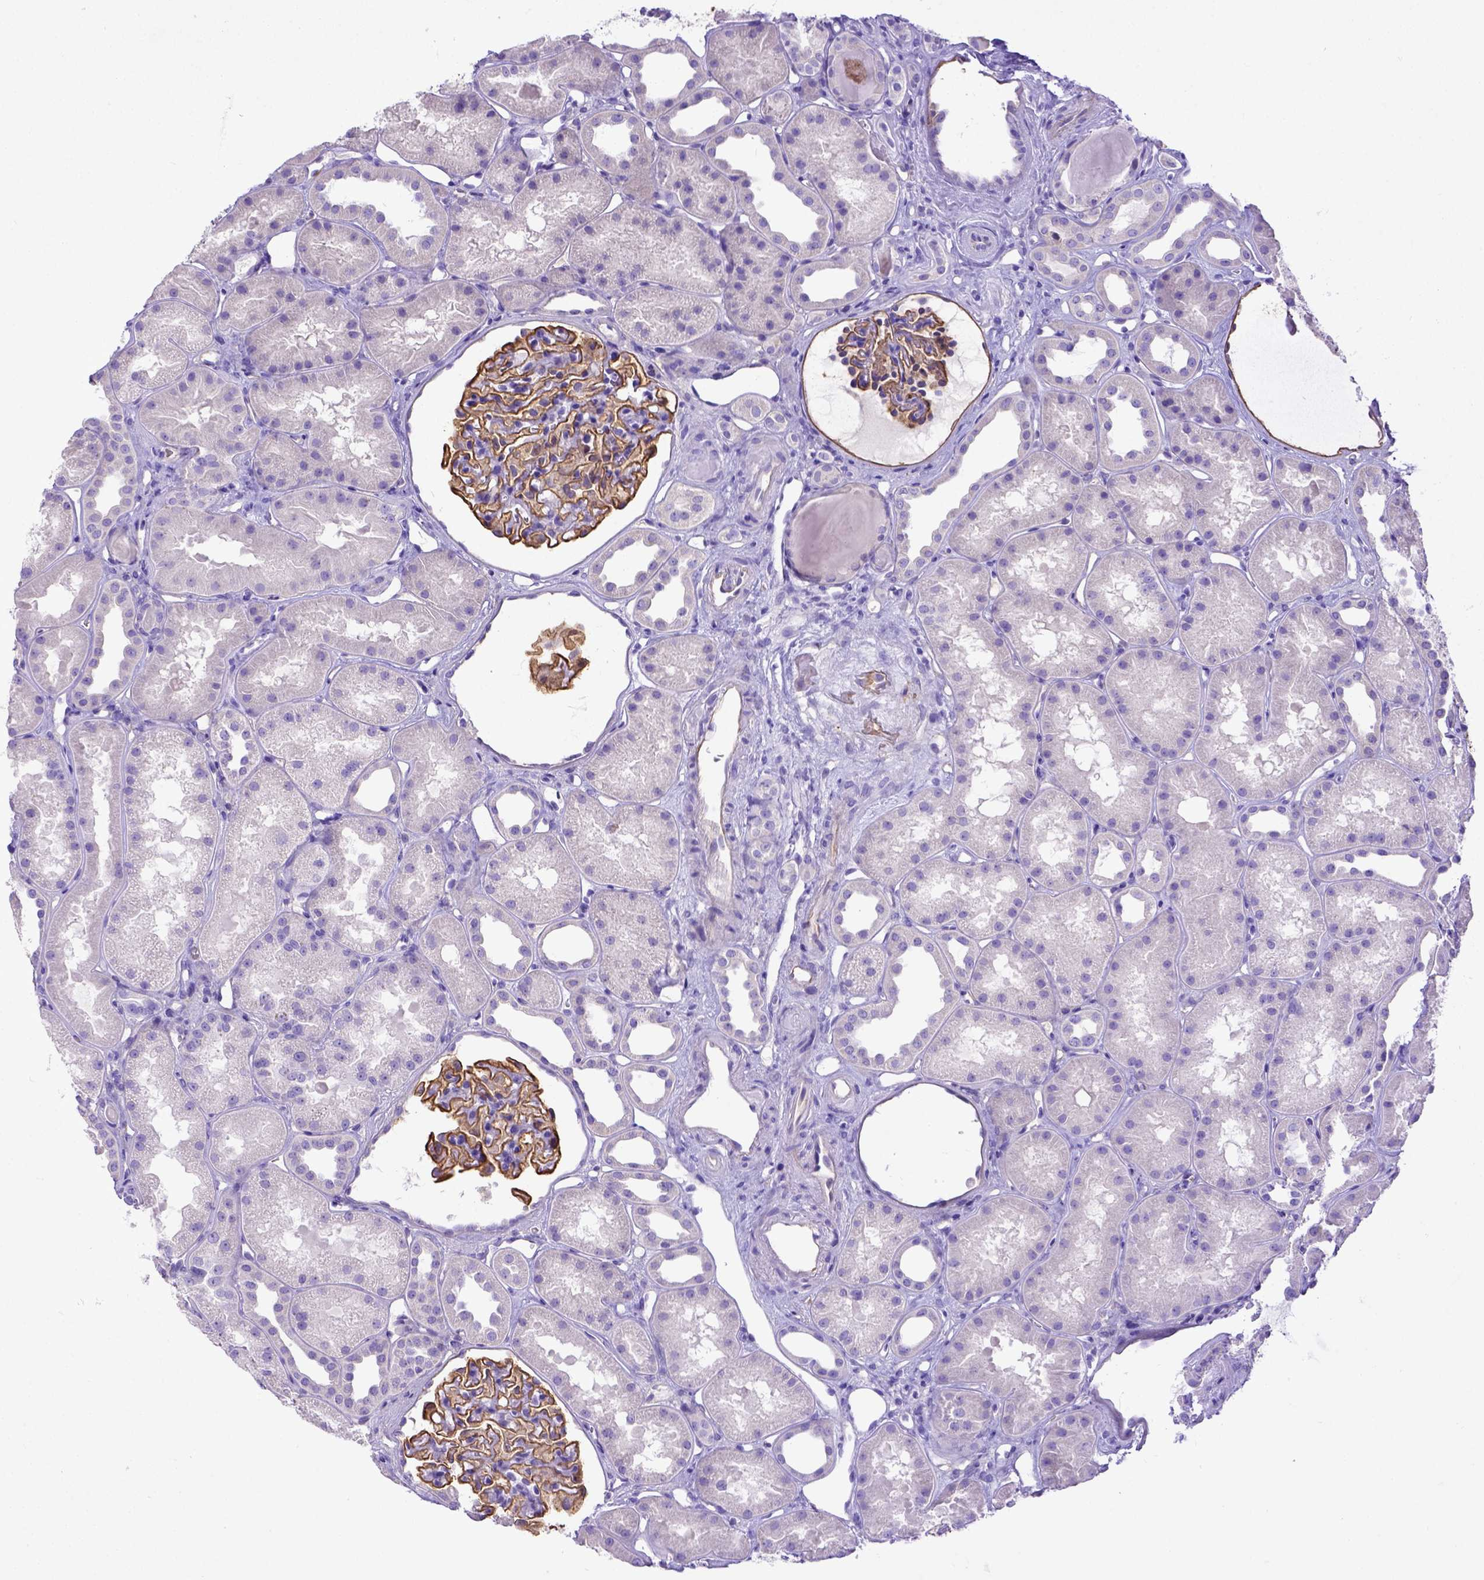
{"staining": {"intensity": "strong", "quantity": ">75%", "location": "cytoplasmic/membranous"}, "tissue": "kidney", "cell_type": "Cells in glomeruli", "image_type": "normal", "snomed": [{"axis": "morphology", "description": "Normal tissue, NOS"}, {"axis": "topography", "description": "Kidney"}], "caption": "Immunohistochemistry histopathology image of unremarkable kidney stained for a protein (brown), which exhibits high levels of strong cytoplasmic/membranous staining in about >75% of cells in glomeruli.", "gene": "LRRC18", "patient": {"sex": "male", "age": 61}}